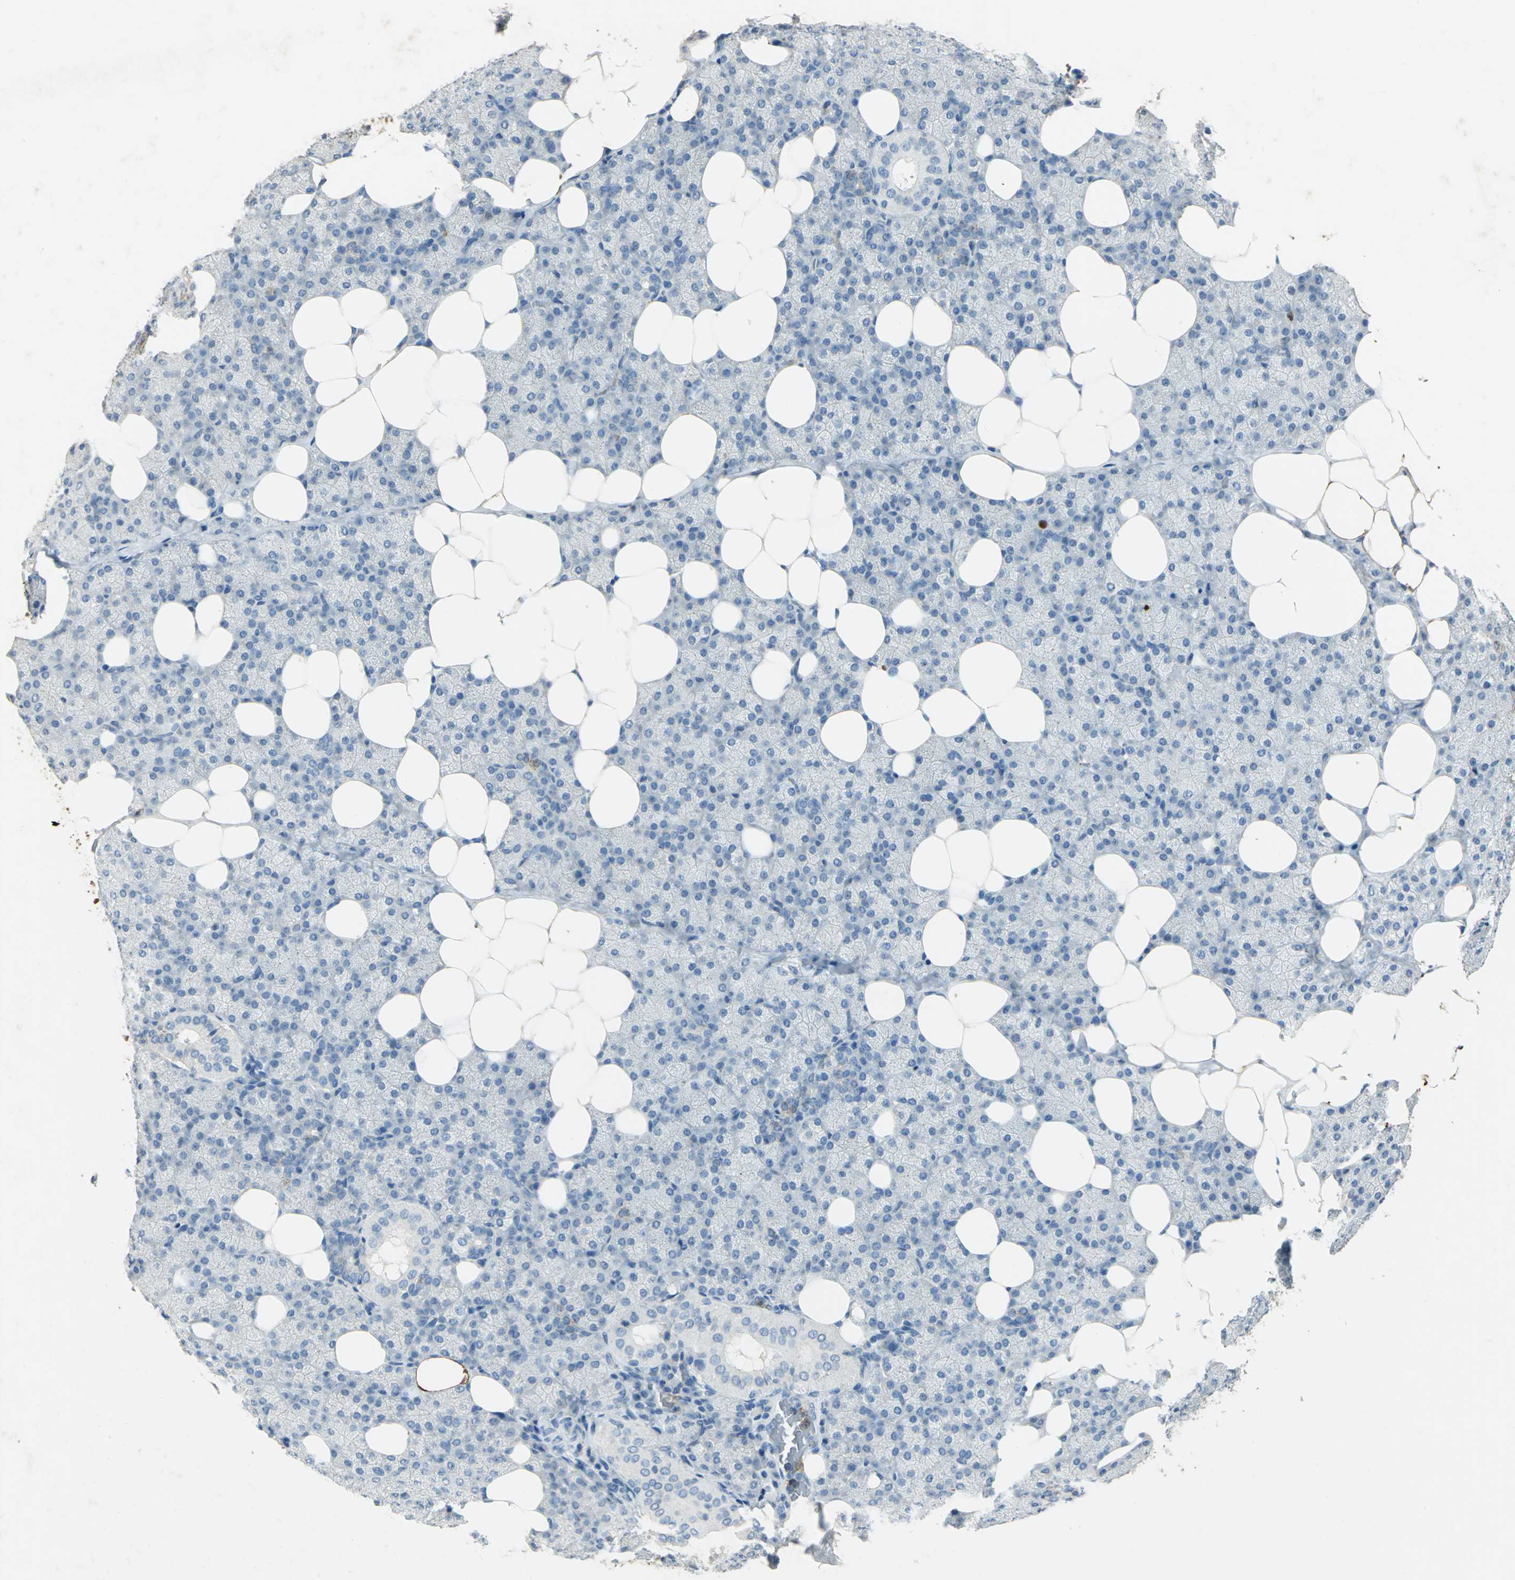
{"staining": {"intensity": "negative", "quantity": "none", "location": "none"}, "tissue": "salivary gland", "cell_type": "Glandular cells", "image_type": "normal", "snomed": [{"axis": "morphology", "description": "Normal tissue, NOS"}, {"axis": "topography", "description": "Lymph node"}, {"axis": "topography", "description": "Salivary gland"}], "caption": "IHC image of normal salivary gland: salivary gland stained with DAB (3,3'-diaminobenzidine) demonstrates no significant protein positivity in glandular cells. The staining was performed using DAB (3,3'-diaminobenzidine) to visualize the protein expression in brown, while the nuclei were stained in blue with hematoxylin (Magnification: 20x).", "gene": "CAMK2B", "patient": {"sex": "male", "age": 8}}